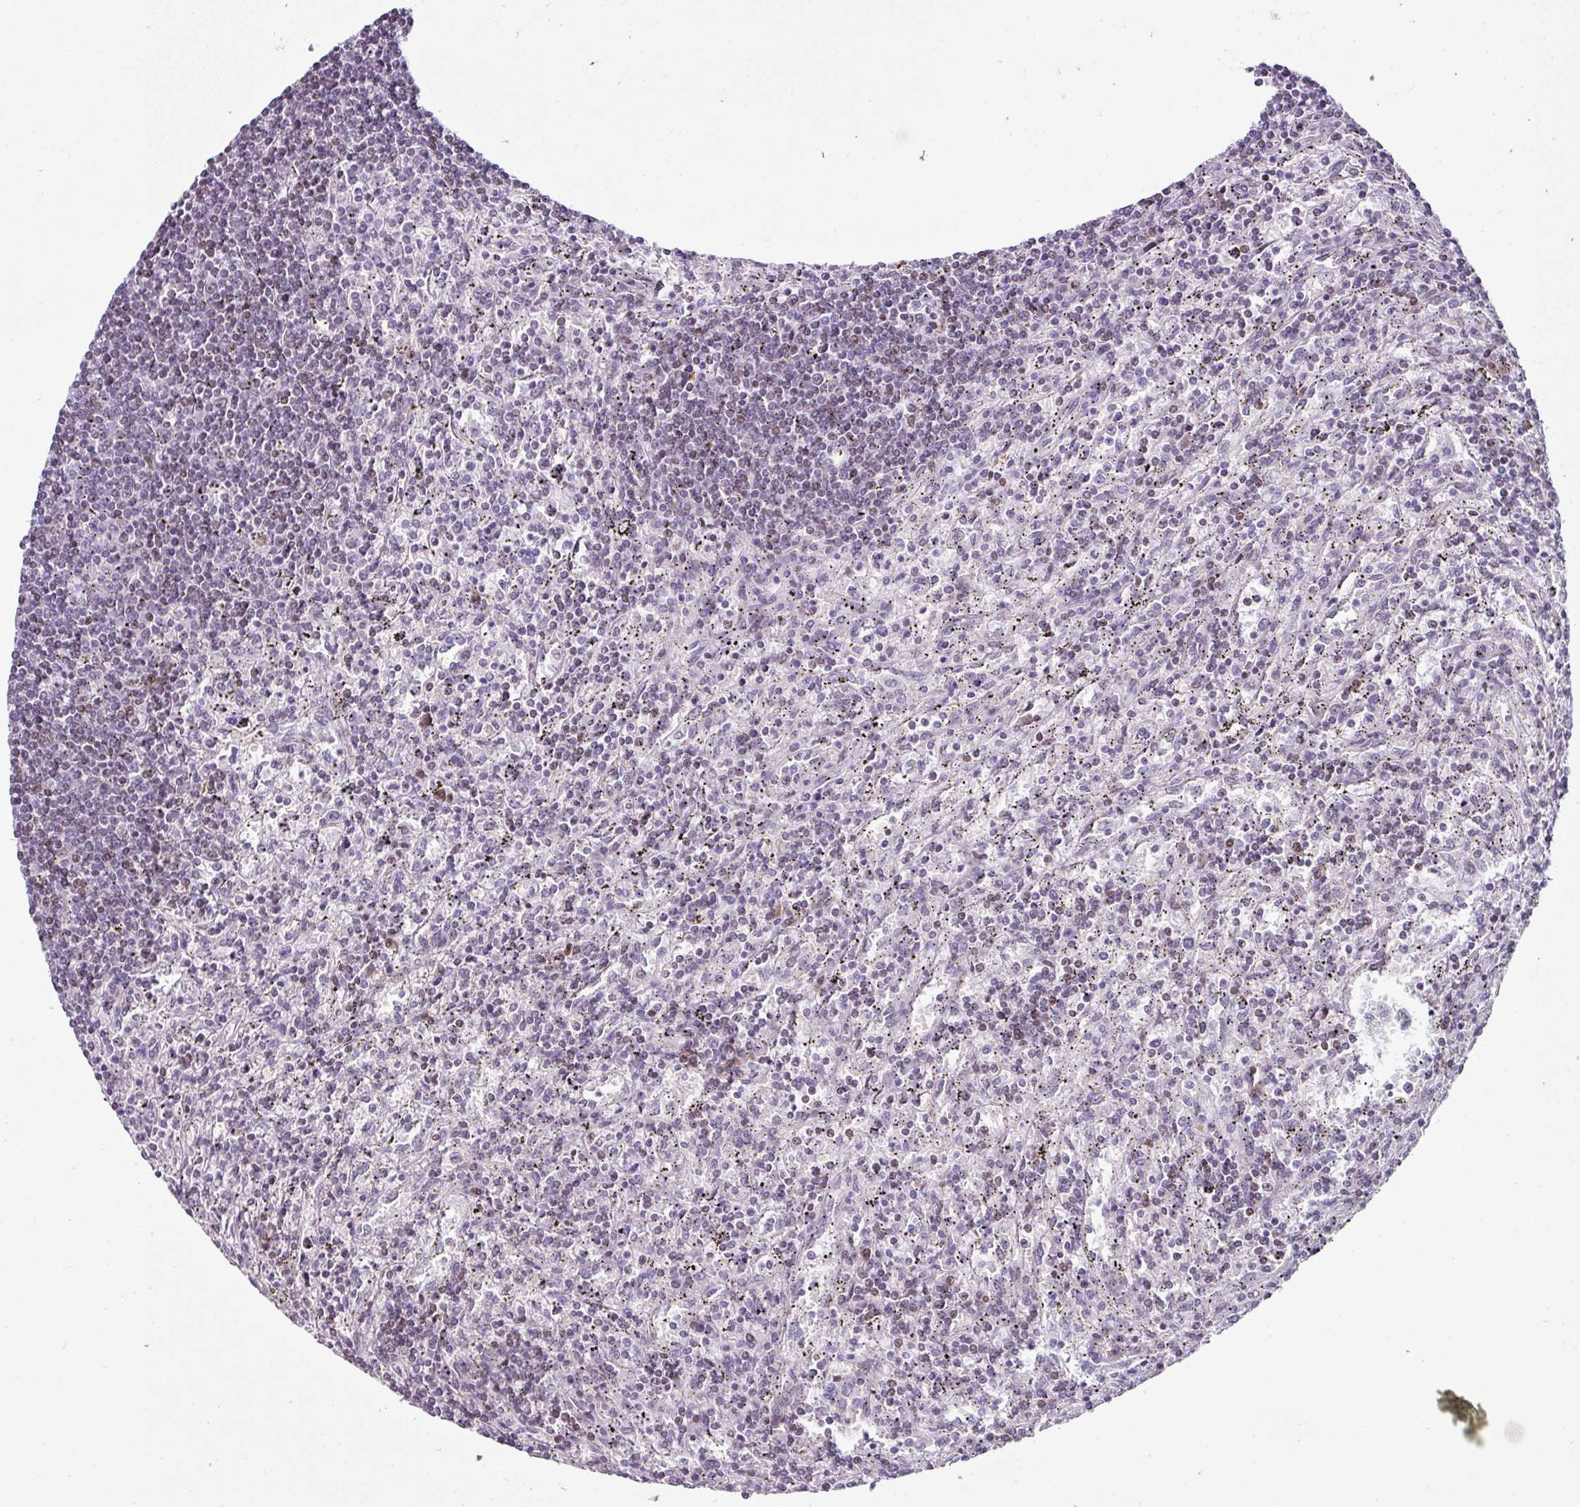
{"staining": {"intensity": "weak", "quantity": "25%-75%", "location": "nuclear"}, "tissue": "lymphoma", "cell_type": "Tumor cells", "image_type": "cancer", "snomed": [{"axis": "morphology", "description": "Malignant lymphoma, non-Hodgkin's type, Low grade"}, {"axis": "topography", "description": "Spleen"}], "caption": "High-power microscopy captured an IHC histopathology image of low-grade malignant lymphoma, non-Hodgkin's type, revealing weak nuclear positivity in approximately 25%-75% of tumor cells. Using DAB (brown) and hematoxylin (blue) stains, captured at high magnification using brightfield microscopy.", "gene": "SYT8", "patient": {"sex": "male", "age": 76}}